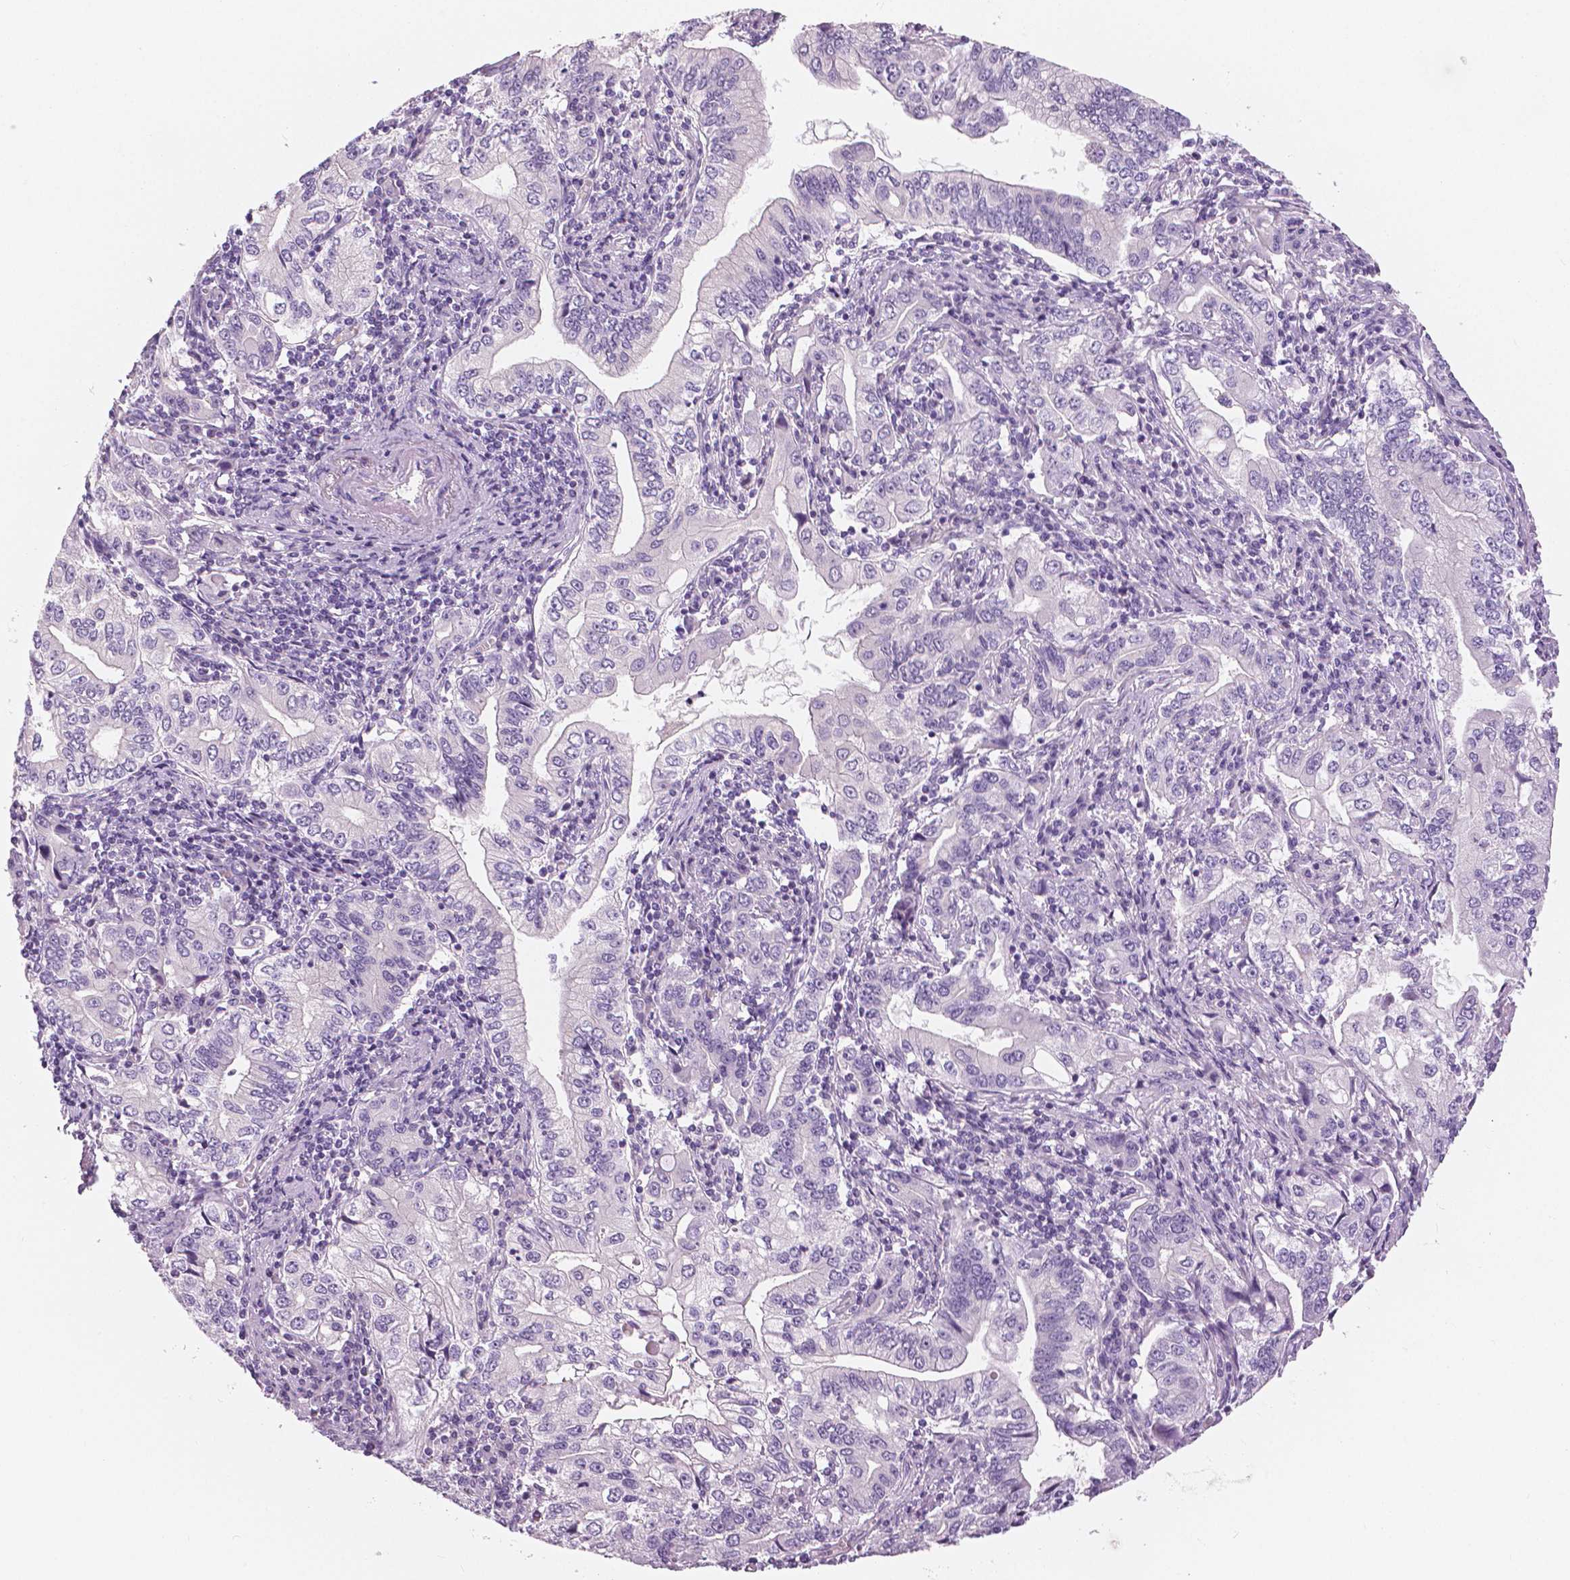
{"staining": {"intensity": "negative", "quantity": "none", "location": "none"}, "tissue": "stomach cancer", "cell_type": "Tumor cells", "image_type": "cancer", "snomed": [{"axis": "morphology", "description": "Adenocarcinoma, NOS"}, {"axis": "topography", "description": "Stomach, lower"}], "caption": "Immunohistochemical staining of stomach adenocarcinoma reveals no significant staining in tumor cells.", "gene": "SLC24A1", "patient": {"sex": "female", "age": 72}}